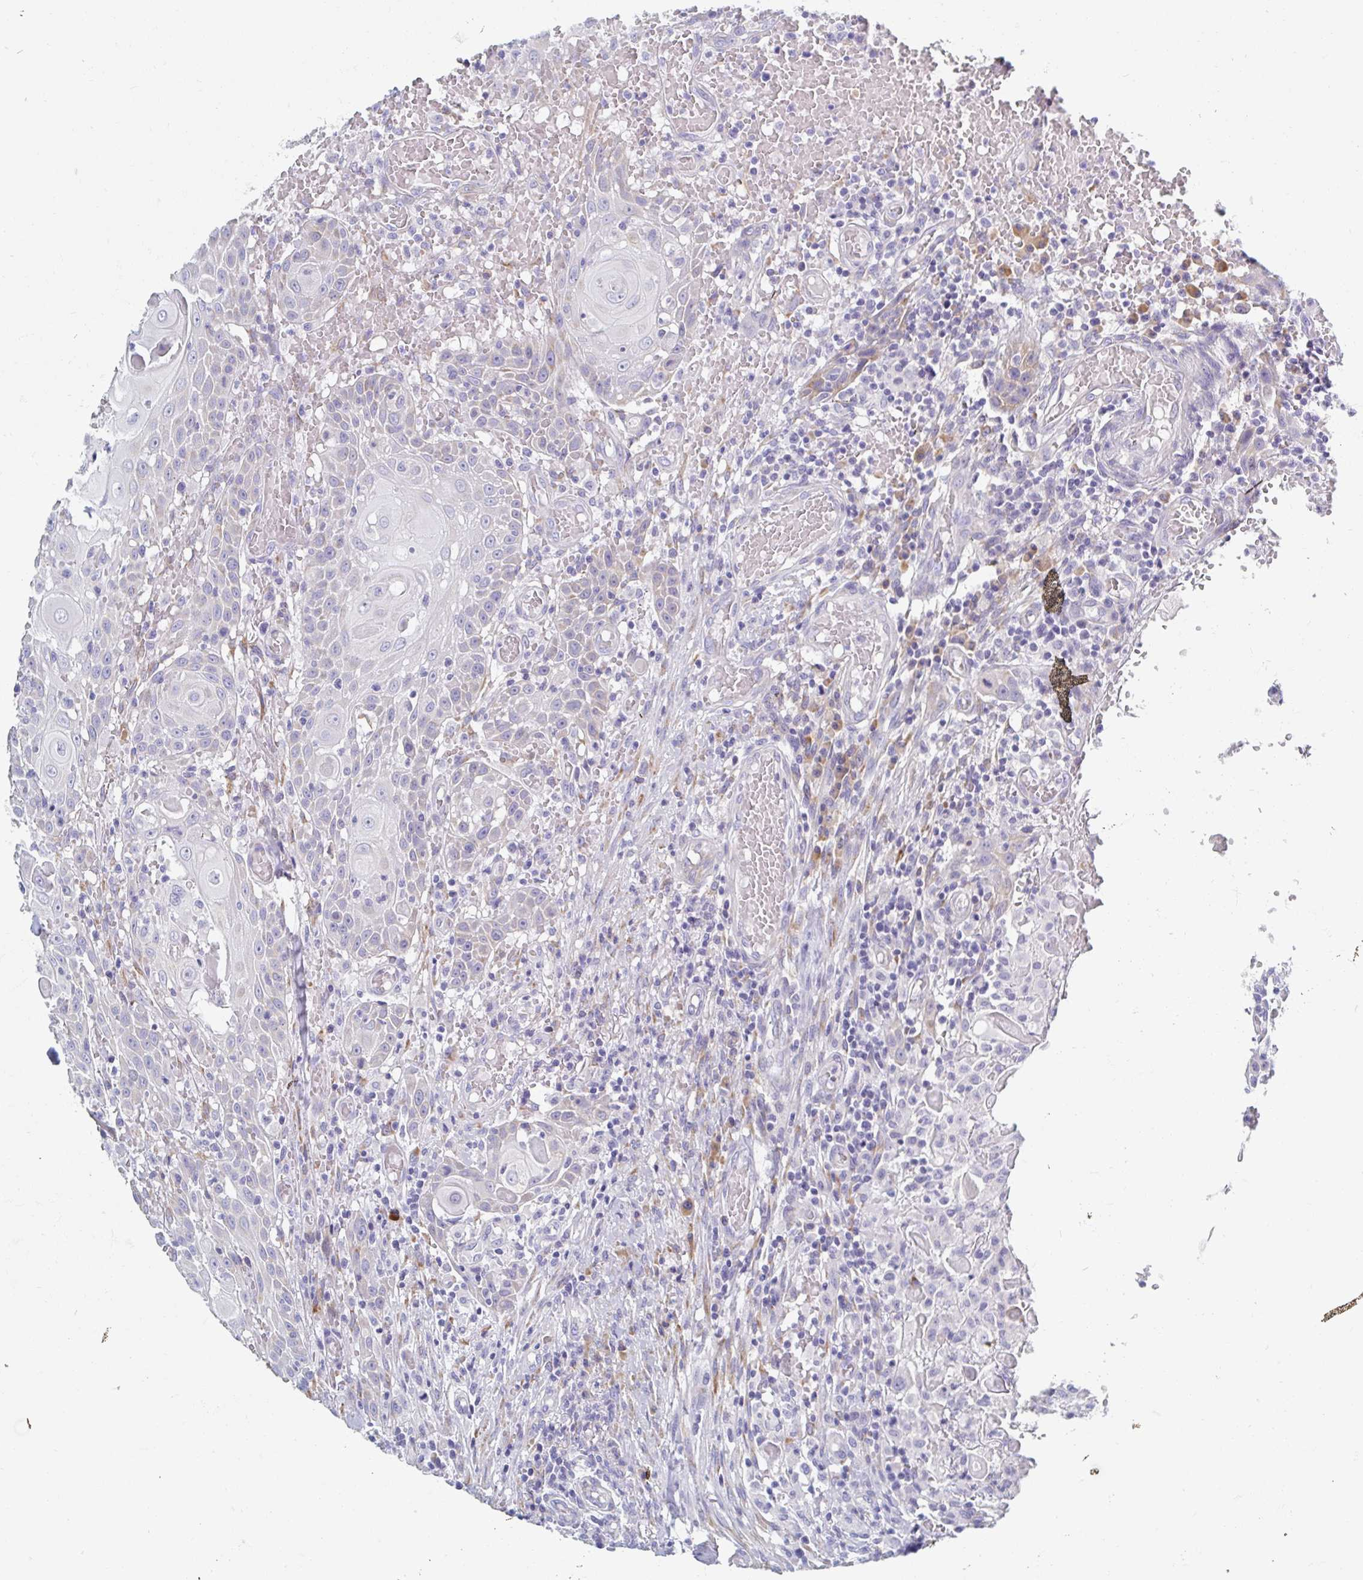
{"staining": {"intensity": "negative", "quantity": "none", "location": "none"}, "tissue": "head and neck cancer", "cell_type": "Tumor cells", "image_type": "cancer", "snomed": [{"axis": "morphology", "description": "Normal tissue, NOS"}, {"axis": "morphology", "description": "Squamous cell carcinoma, NOS"}, {"axis": "topography", "description": "Oral tissue"}, {"axis": "topography", "description": "Head-Neck"}], "caption": "Tumor cells show no significant positivity in head and neck cancer (squamous cell carcinoma). (DAB (3,3'-diaminobenzidine) immunohistochemistry visualized using brightfield microscopy, high magnification).", "gene": "MYLK2", "patient": {"sex": "female", "age": 55}}